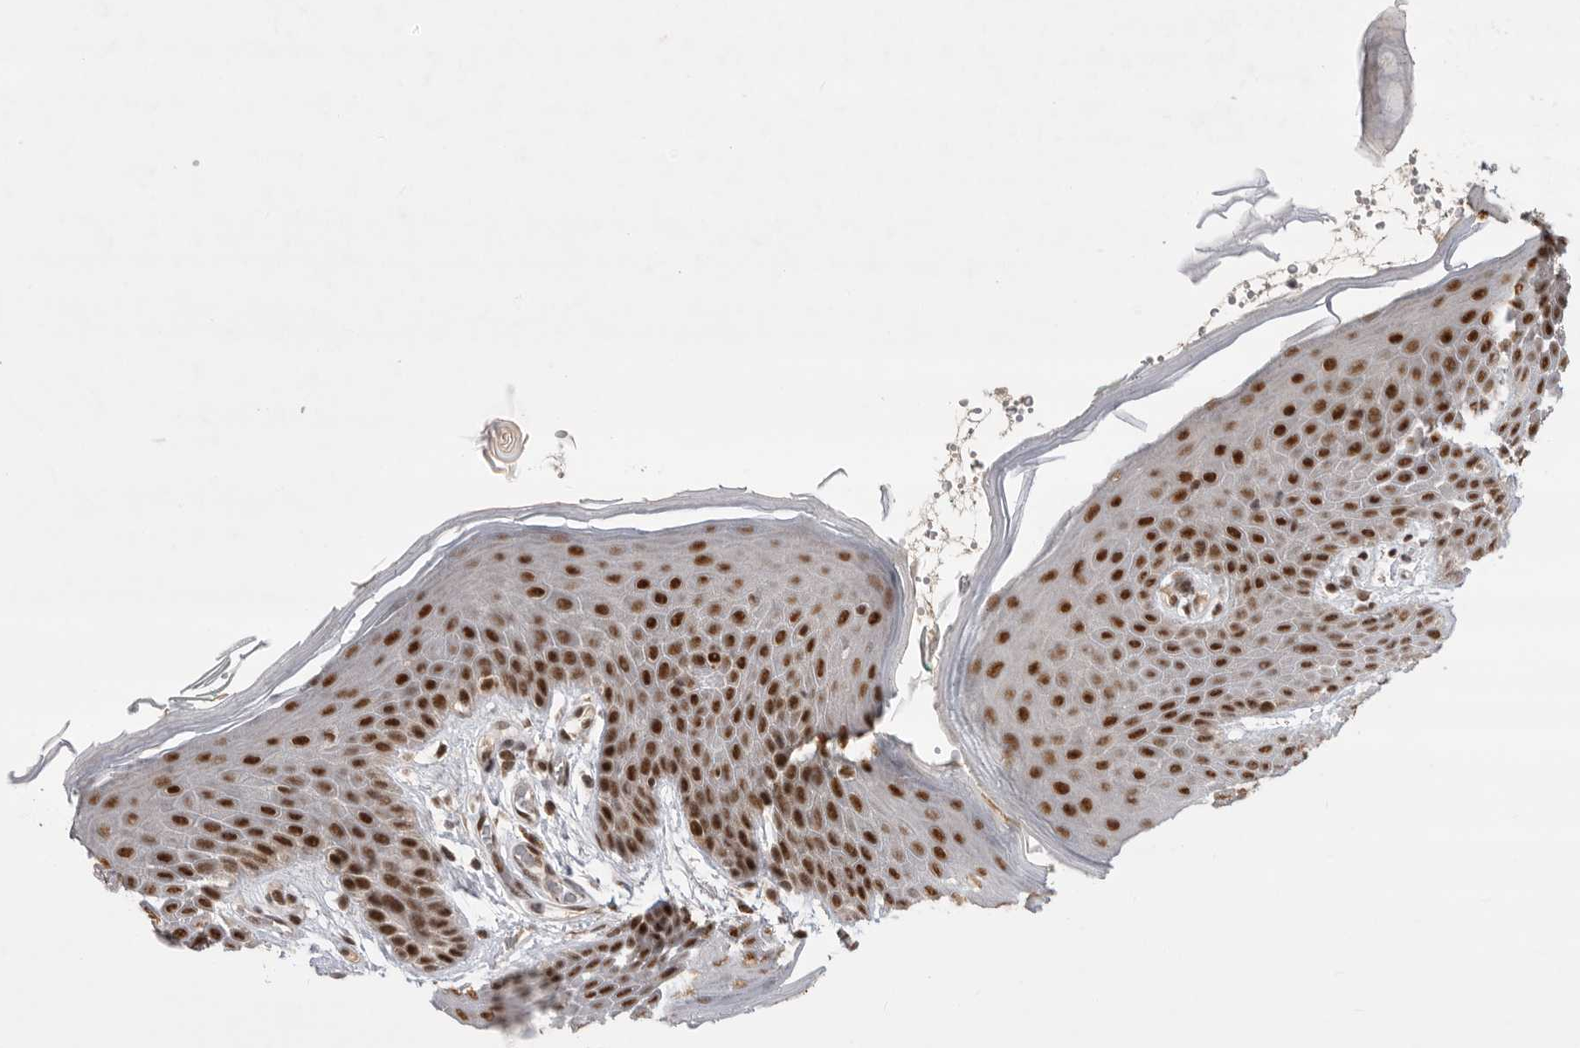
{"staining": {"intensity": "strong", "quantity": ">75%", "location": "nuclear"}, "tissue": "skin", "cell_type": "Epidermal cells", "image_type": "normal", "snomed": [{"axis": "morphology", "description": "Normal tissue, NOS"}, {"axis": "topography", "description": "Anal"}], "caption": "An immunohistochemistry photomicrograph of normal tissue is shown. Protein staining in brown shows strong nuclear positivity in skin within epidermal cells.", "gene": "ZNF830", "patient": {"sex": "male", "age": 74}}